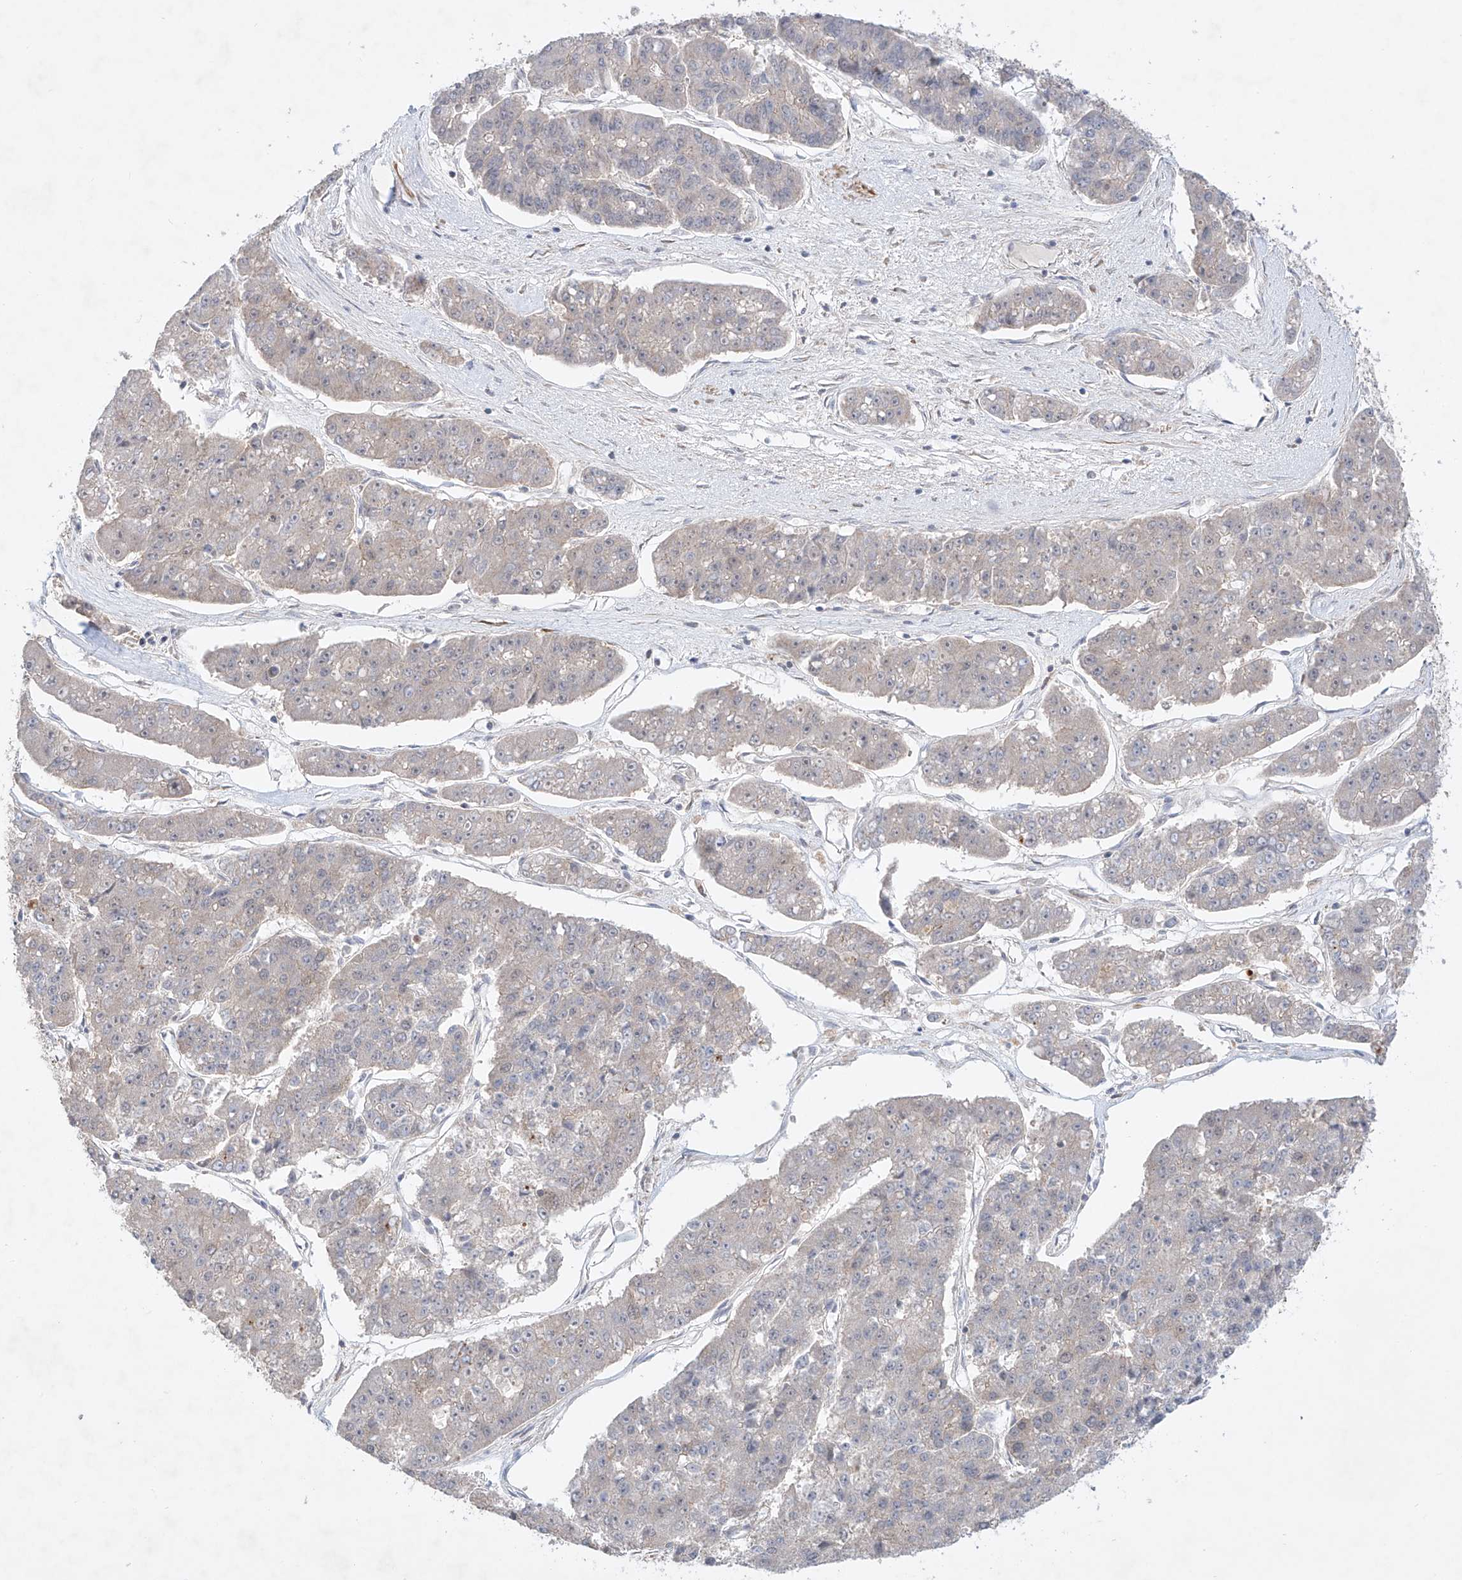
{"staining": {"intensity": "negative", "quantity": "none", "location": "none"}, "tissue": "pancreatic cancer", "cell_type": "Tumor cells", "image_type": "cancer", "snomed": [{"axis": "morphology", "description": "Adenocarcinoma, NOS"}, {"axis": "topography", "description": "Pancreas"}], "caption": "Tumor cells are negative for brown protein staining in pancreatic cancer (adenocarcinoma).", "gene": "TSR2", "patient": {"sex": "male", "age": 50}}